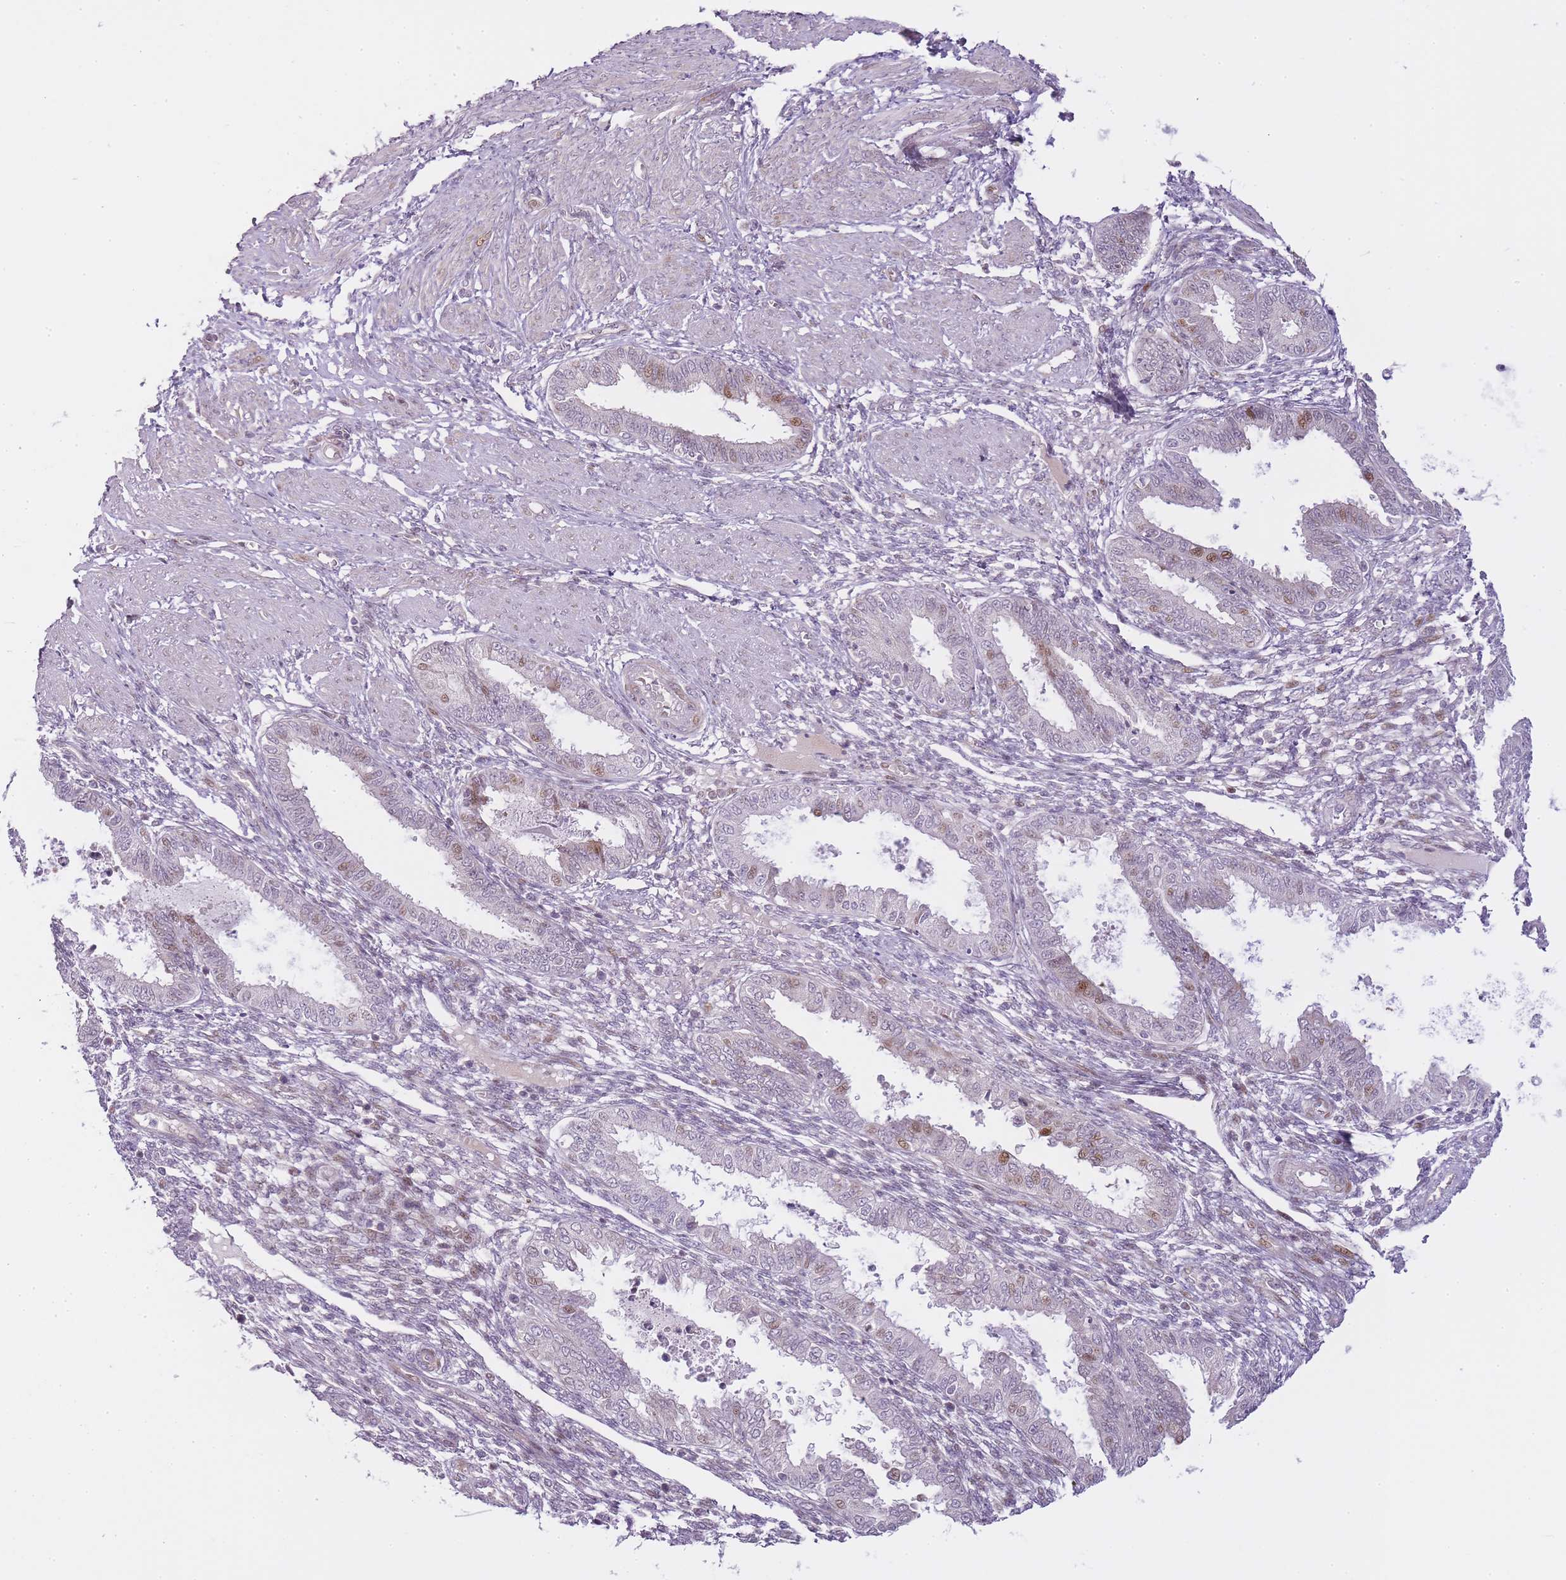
{"staining": {"intensity": "negative", "quantity": "none", "location": "none"}, "tissue": "endometrium", "cell_type": "Cells in endometrial stroma", "image_type": "normal", "snomed": [{"axis": "morphology", "description": "Normal tissue, NOS"}, {"axis": "topography", "description": "Endometrium"}], "caption": "An immunohistochemistry (IHC) image of benign endometrium is shown. There is no staining in cells in endometrial stroma of endometrium. (DAB (3,3'-diaminobenzidine) immunohistochemistry visualized using brightfield microscopy, high magnification).", "gene": "OGG1", "patient": {"sex": "female", "age": 33}}